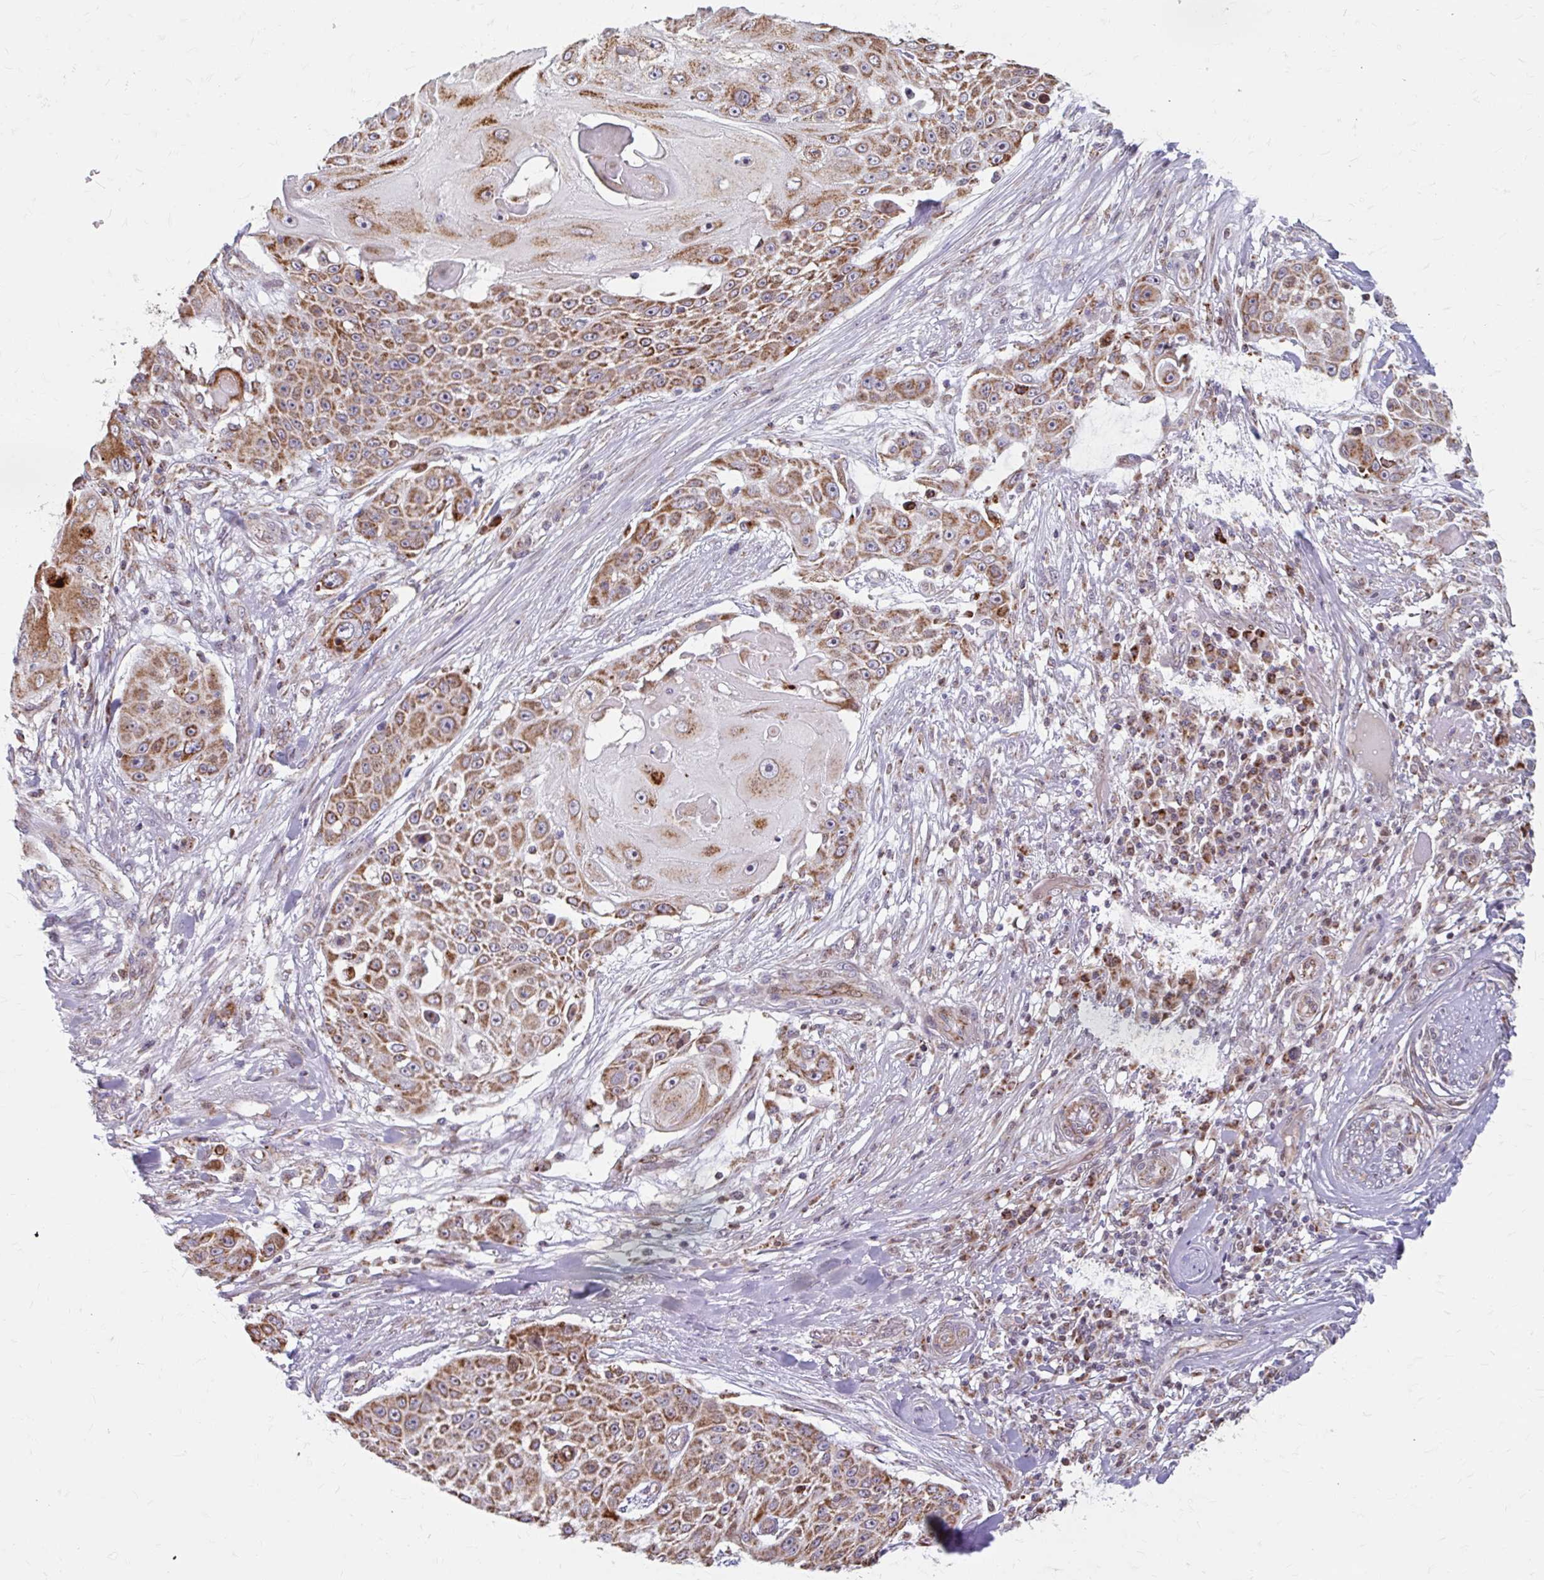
{"staining": {"intensity": "moderate", "quantity": ">75%", "location": "cytoplasmic/membranous"}, "tissue": "skin cancer", "cell_type": "Tumor cells", "image_type": "cancer", "snomed": [{"axis": "morphology", "description": "Squamous cell carcinoma, NOS"}, {"axis": "topography", "description": "Skin"}], "caption": "Skin cancer (squamous cell carcinoma) stained for a protein (brown) exhibits moderate cytoplasmic/membranous positive positivity in approximately >75% of tumor cells.", "gene": "BEAN1", "patient": {"sex": "female", "age": 86}}